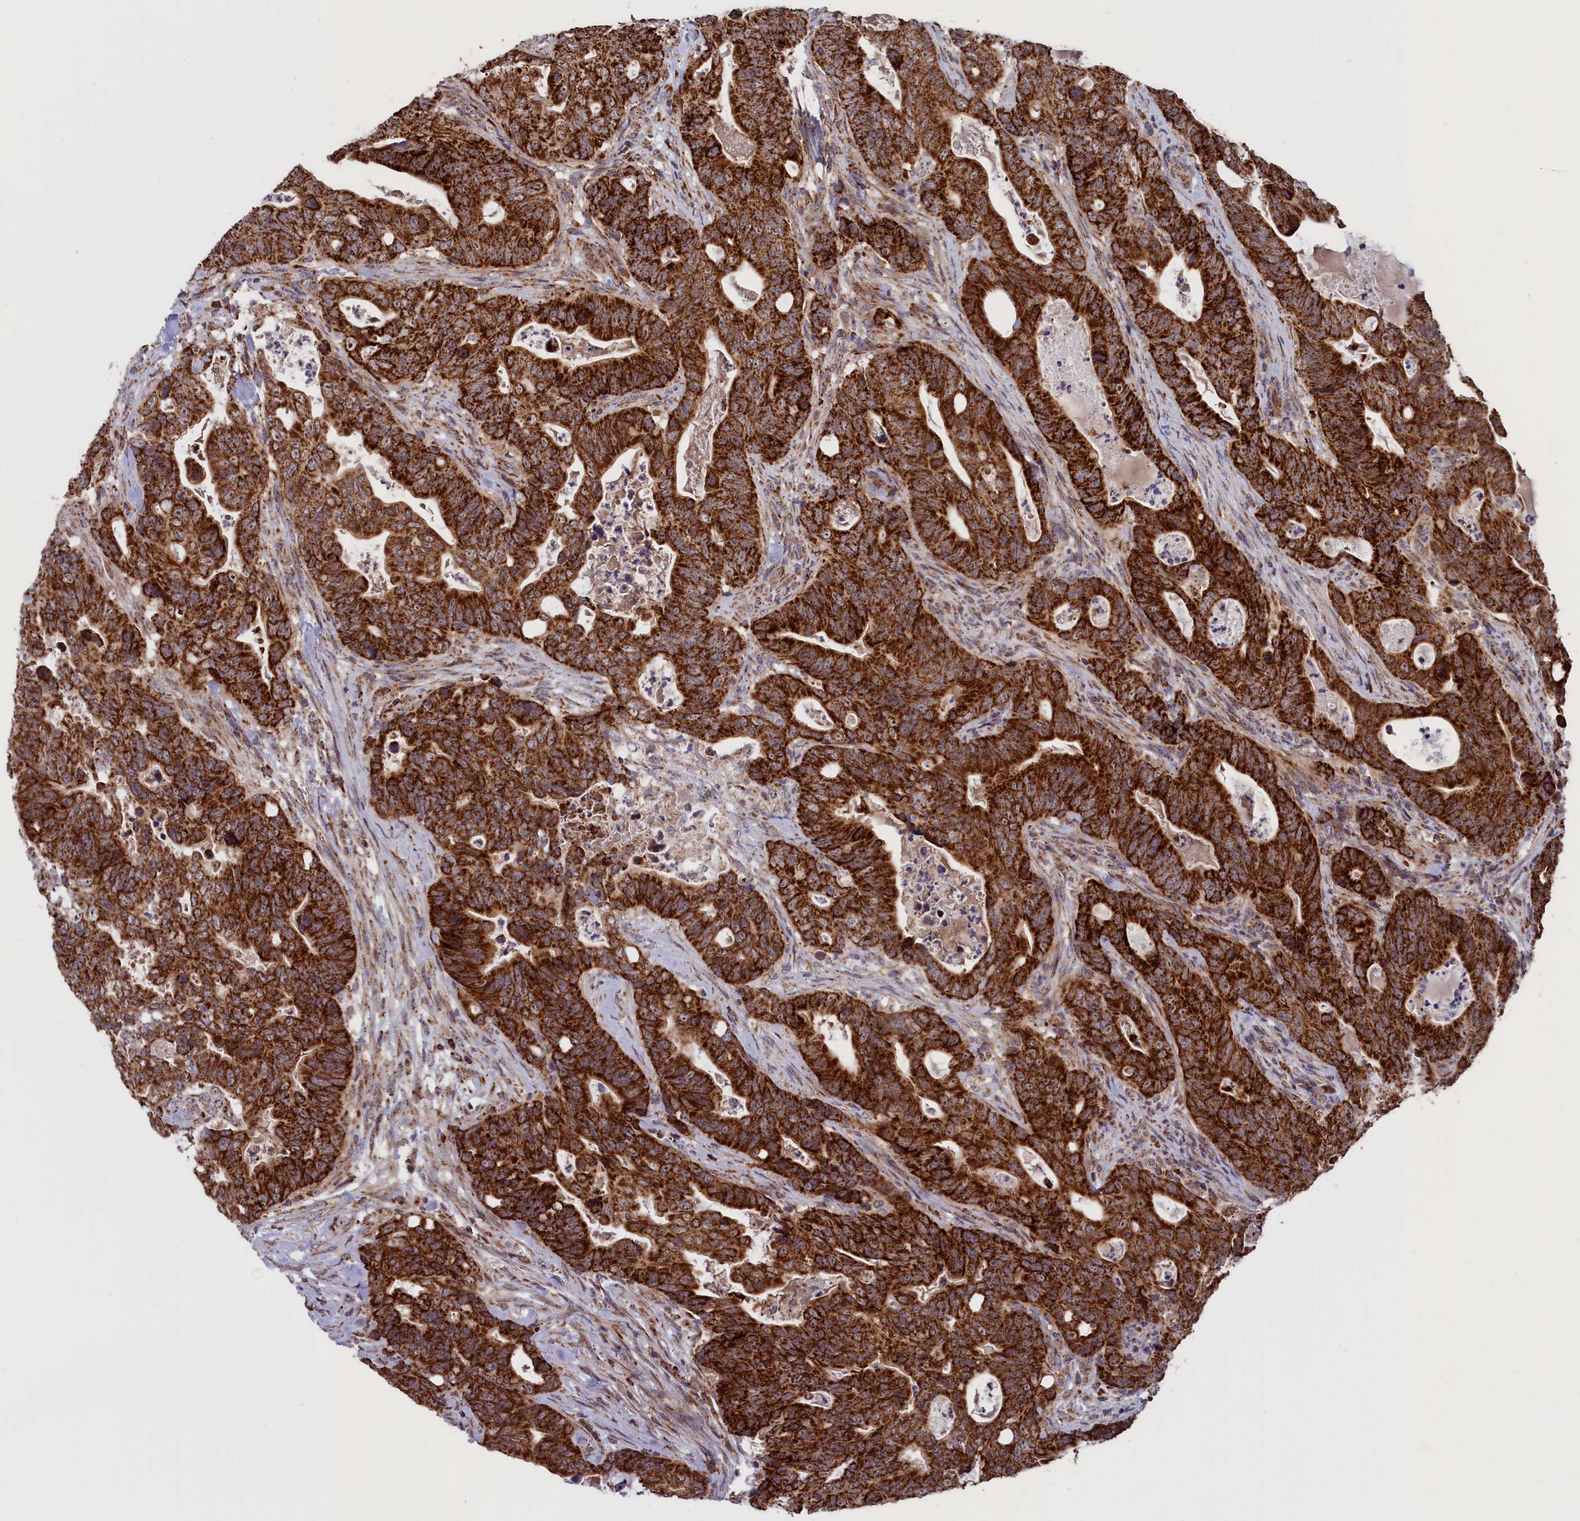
{"staining": {"intensity": "strong", "quantity": ">75%", "location": "cytoplasmic/membranous"}, "tissue": "colorectal cancer", "cell_type": "Tumor cells", "image_type": "cancer", "snomed": [{"axis": "morphology", "description": "Adenocarcinoma, NOS"}, {"axis": "topography", "description": "Colon"}], "caption": "A brown stain highlights strong cytoplasmic/membranous staining of a protein in colorectal adenocarcinoma tumor cells.", "gene": "TIMM44", "patient": {"sex": "female", "age": 82}}